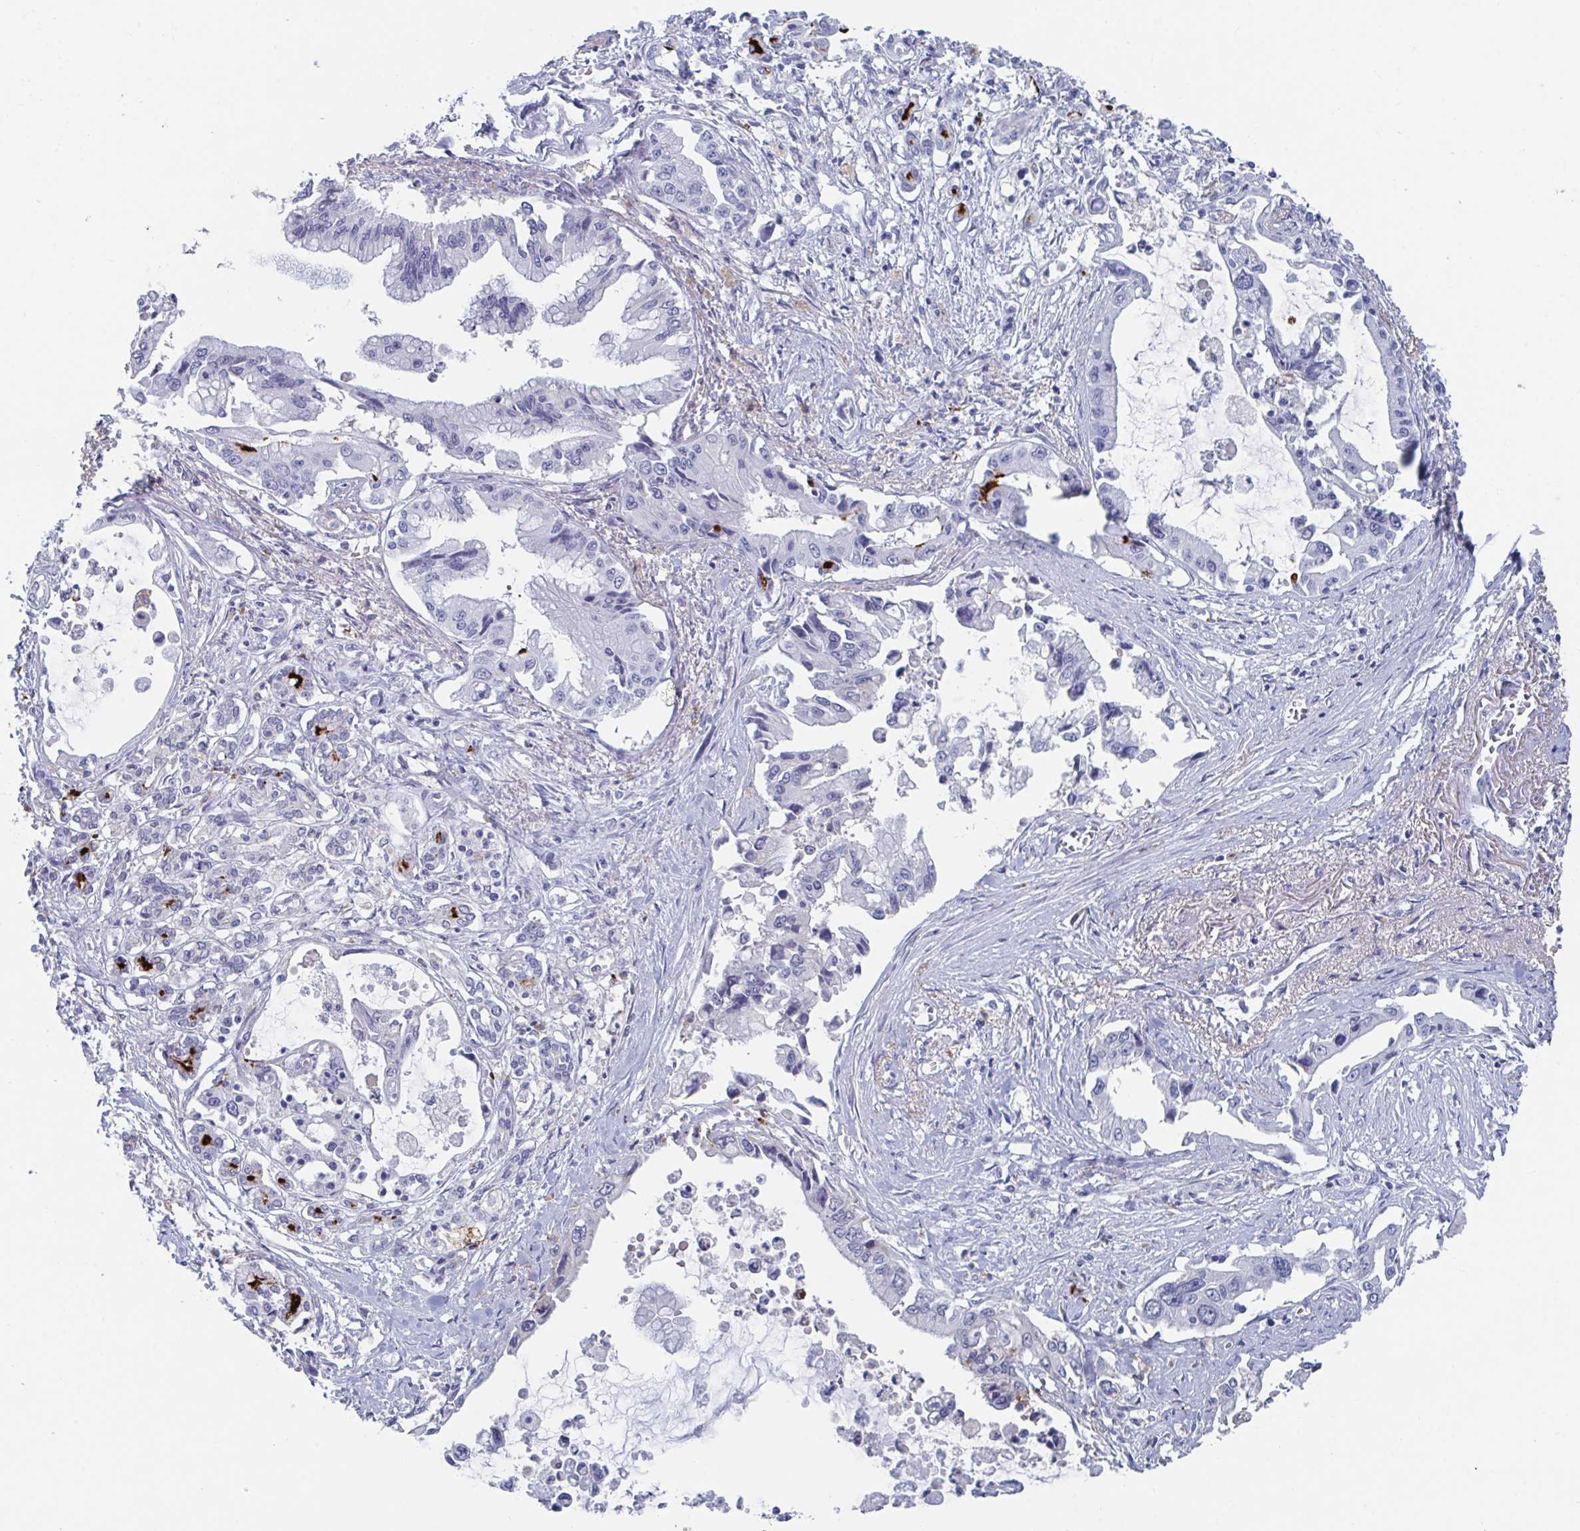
{"staining": {"intensity": "negative", "quantity": "none", "location": "none"}, "tissue": "pancreatic cancer", "cell_type": "Tumor cells", "image_type": "cancer", "snomed": [{"axis": "morphology", "description": "Adenocarcinoma, NOS"}, {"axis": "topography", "description": "Pancreas"}], "caption": "A micrograph of human pancreatic adenocarcinoma is negative for staining in tumor cells.", "gene": "KCNK5", "patient": {"sex": "male", "age": 84}}